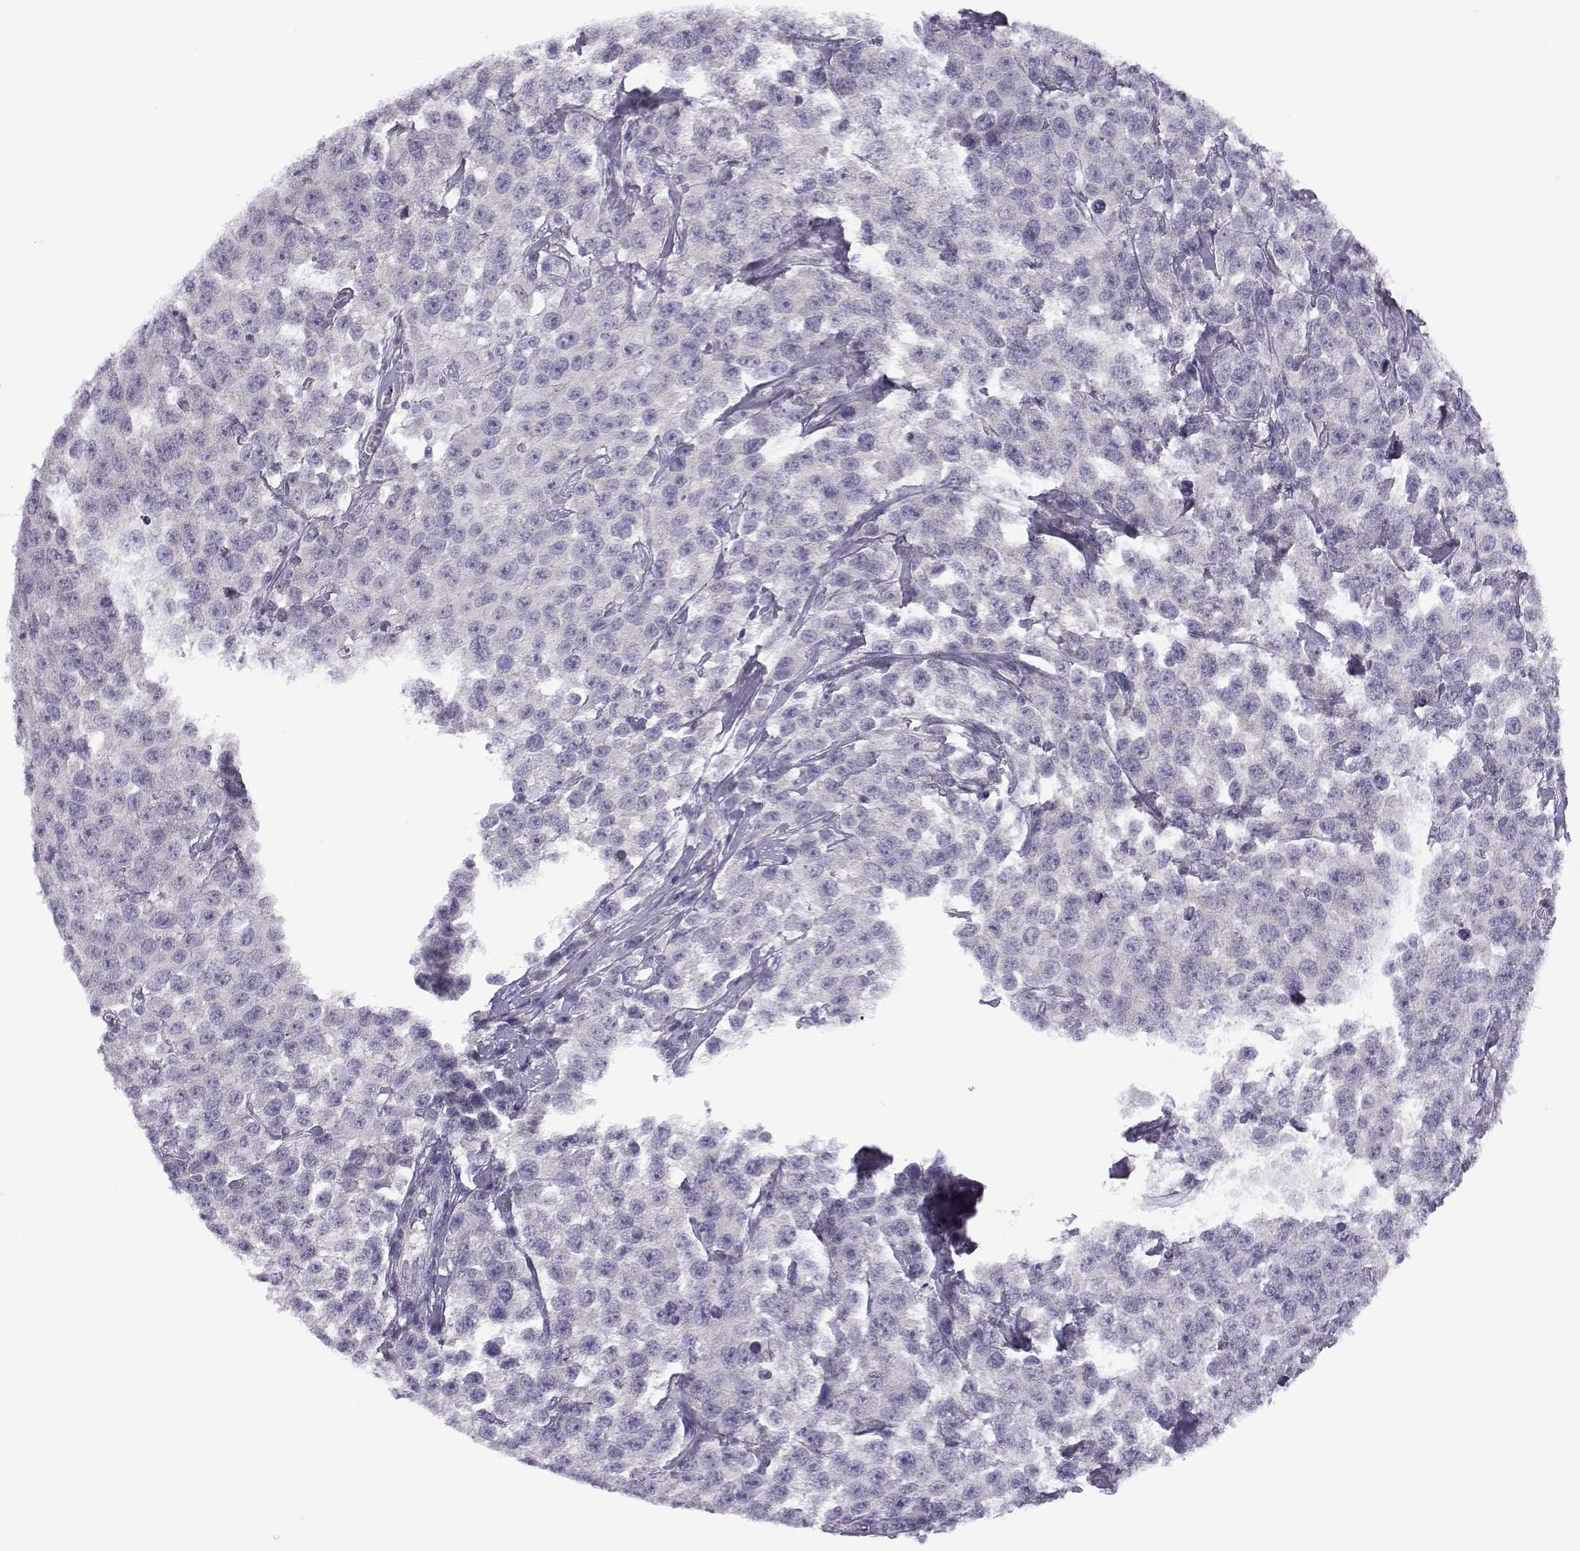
{"staining": {"intensity": "negative", "quantity": "none", "location": "none"}, "tissue": "testis cancer", "cell_type": "Tumor cells", "image_type": "cancer", "snomed": [{"axis": "morphology", "description": "Seminoma, NOS"}, {"axis": "topography", "description": "Testis"}], "caption": "IHC photomicrograph of neoplastic tissue: human testis cancer stained with DAB demonstrates no significant protein expression in tumor cells. (Brightfield microscopy of DAB (3,3'-diaminobenzidine) immunohistochemistry (IHC) at high magnification).", "gene": "CFAP77", "patient": {"sex": "male", "age": 59}}